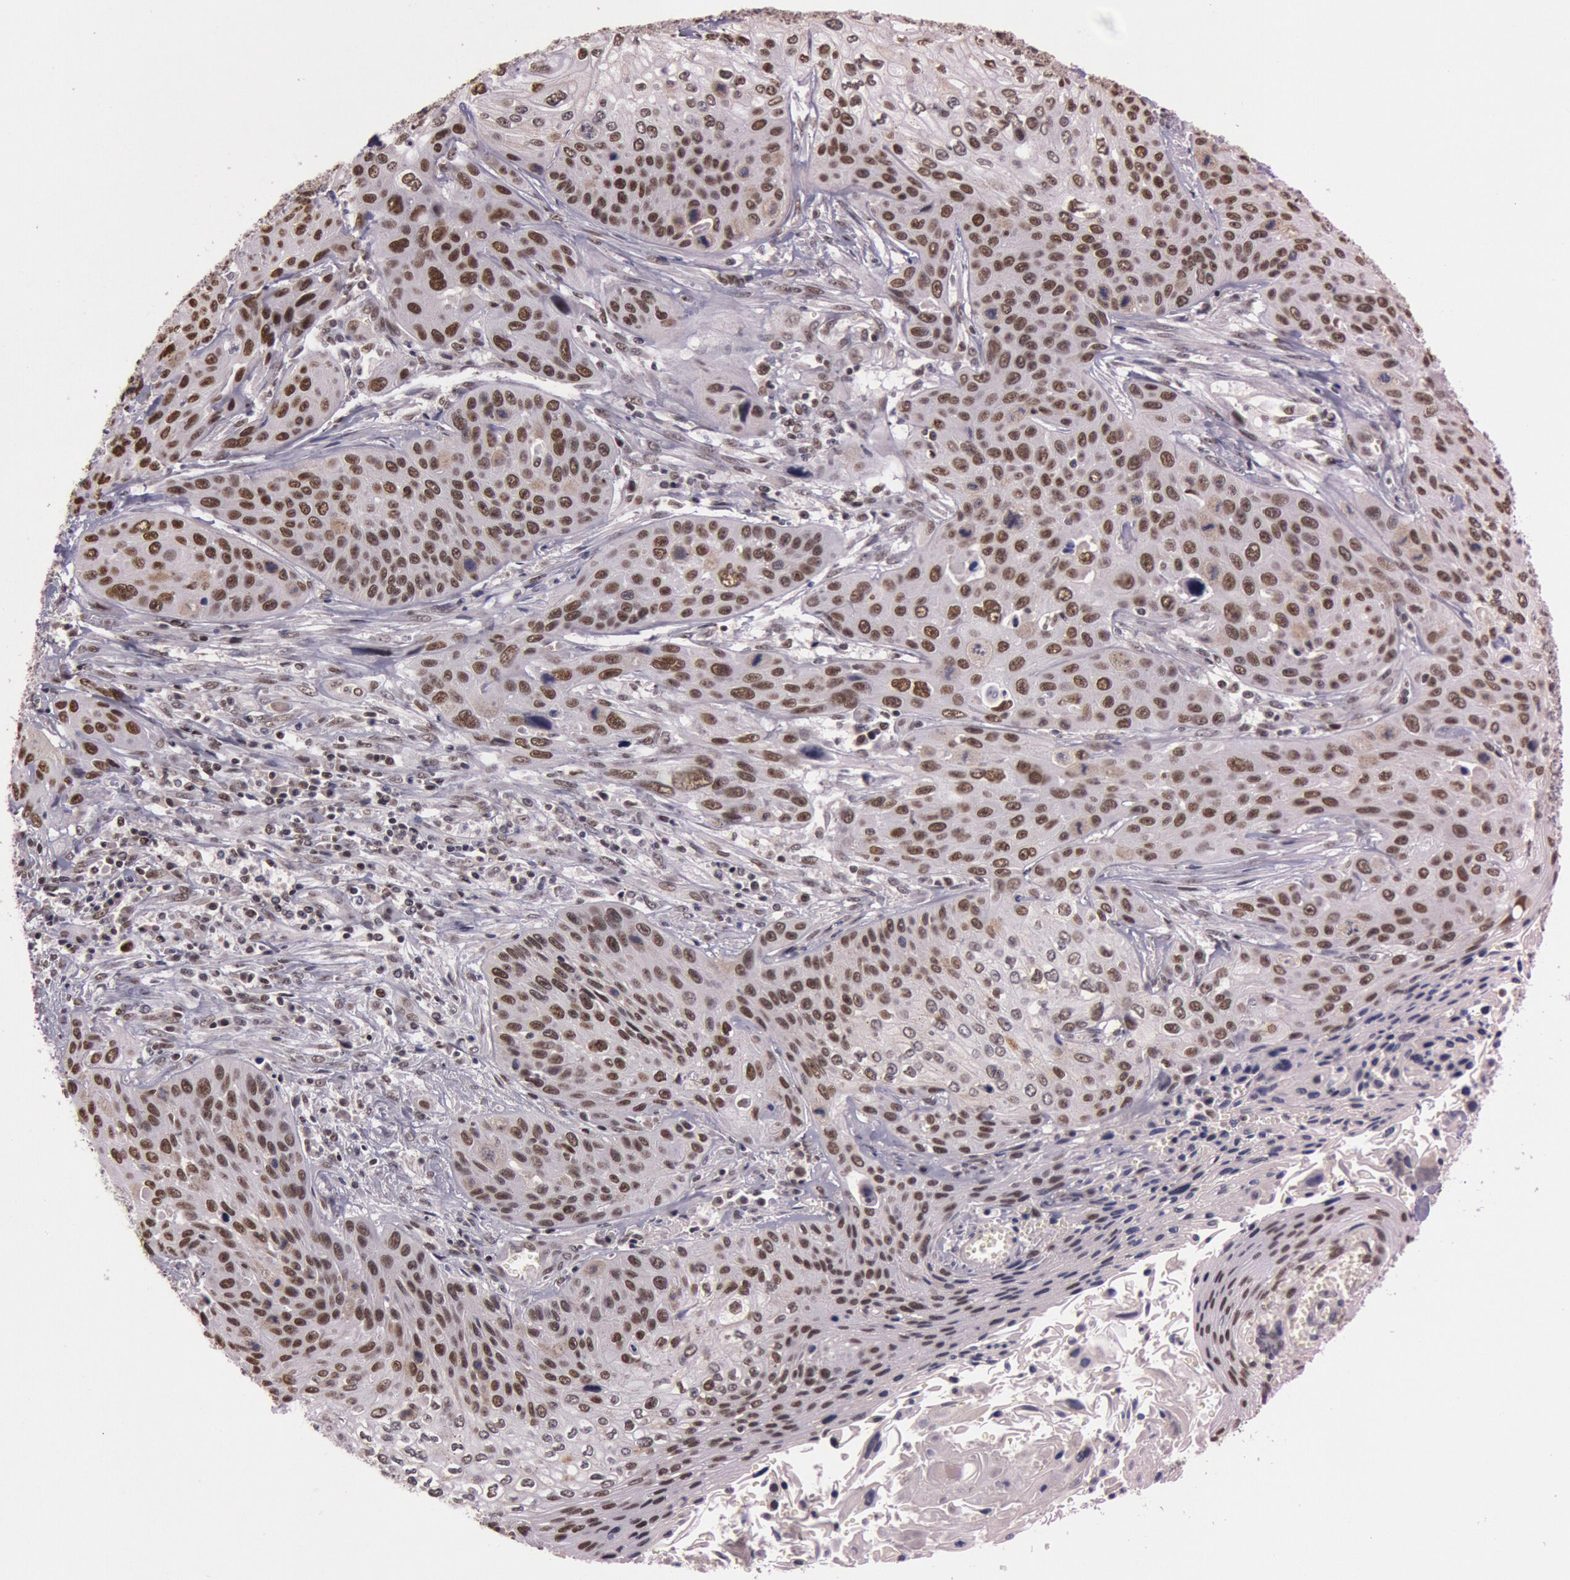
{"staining": {"intensity": "moderate", "quantity": ">75%", "location": "nuclear"}, "tissue": "cervical cancer", "cell_type": "Tumor cells", "image_type": "cancer", "snomed": [{"axis": "morphology", "description": "Squamous cell carcinoma, NOS"}, {"axis": "topography", "description": "Cervix"}], "caption": "Protein analysis of cervical squamous cell carcinoma tissue reveals moderate nuclear staining in about >75% of tumor cells. (brown staining indicates protein expression, while blue staining denotes nuclei).", "gene": "TASL", "patient": {"sex": "female", "age": 32}}